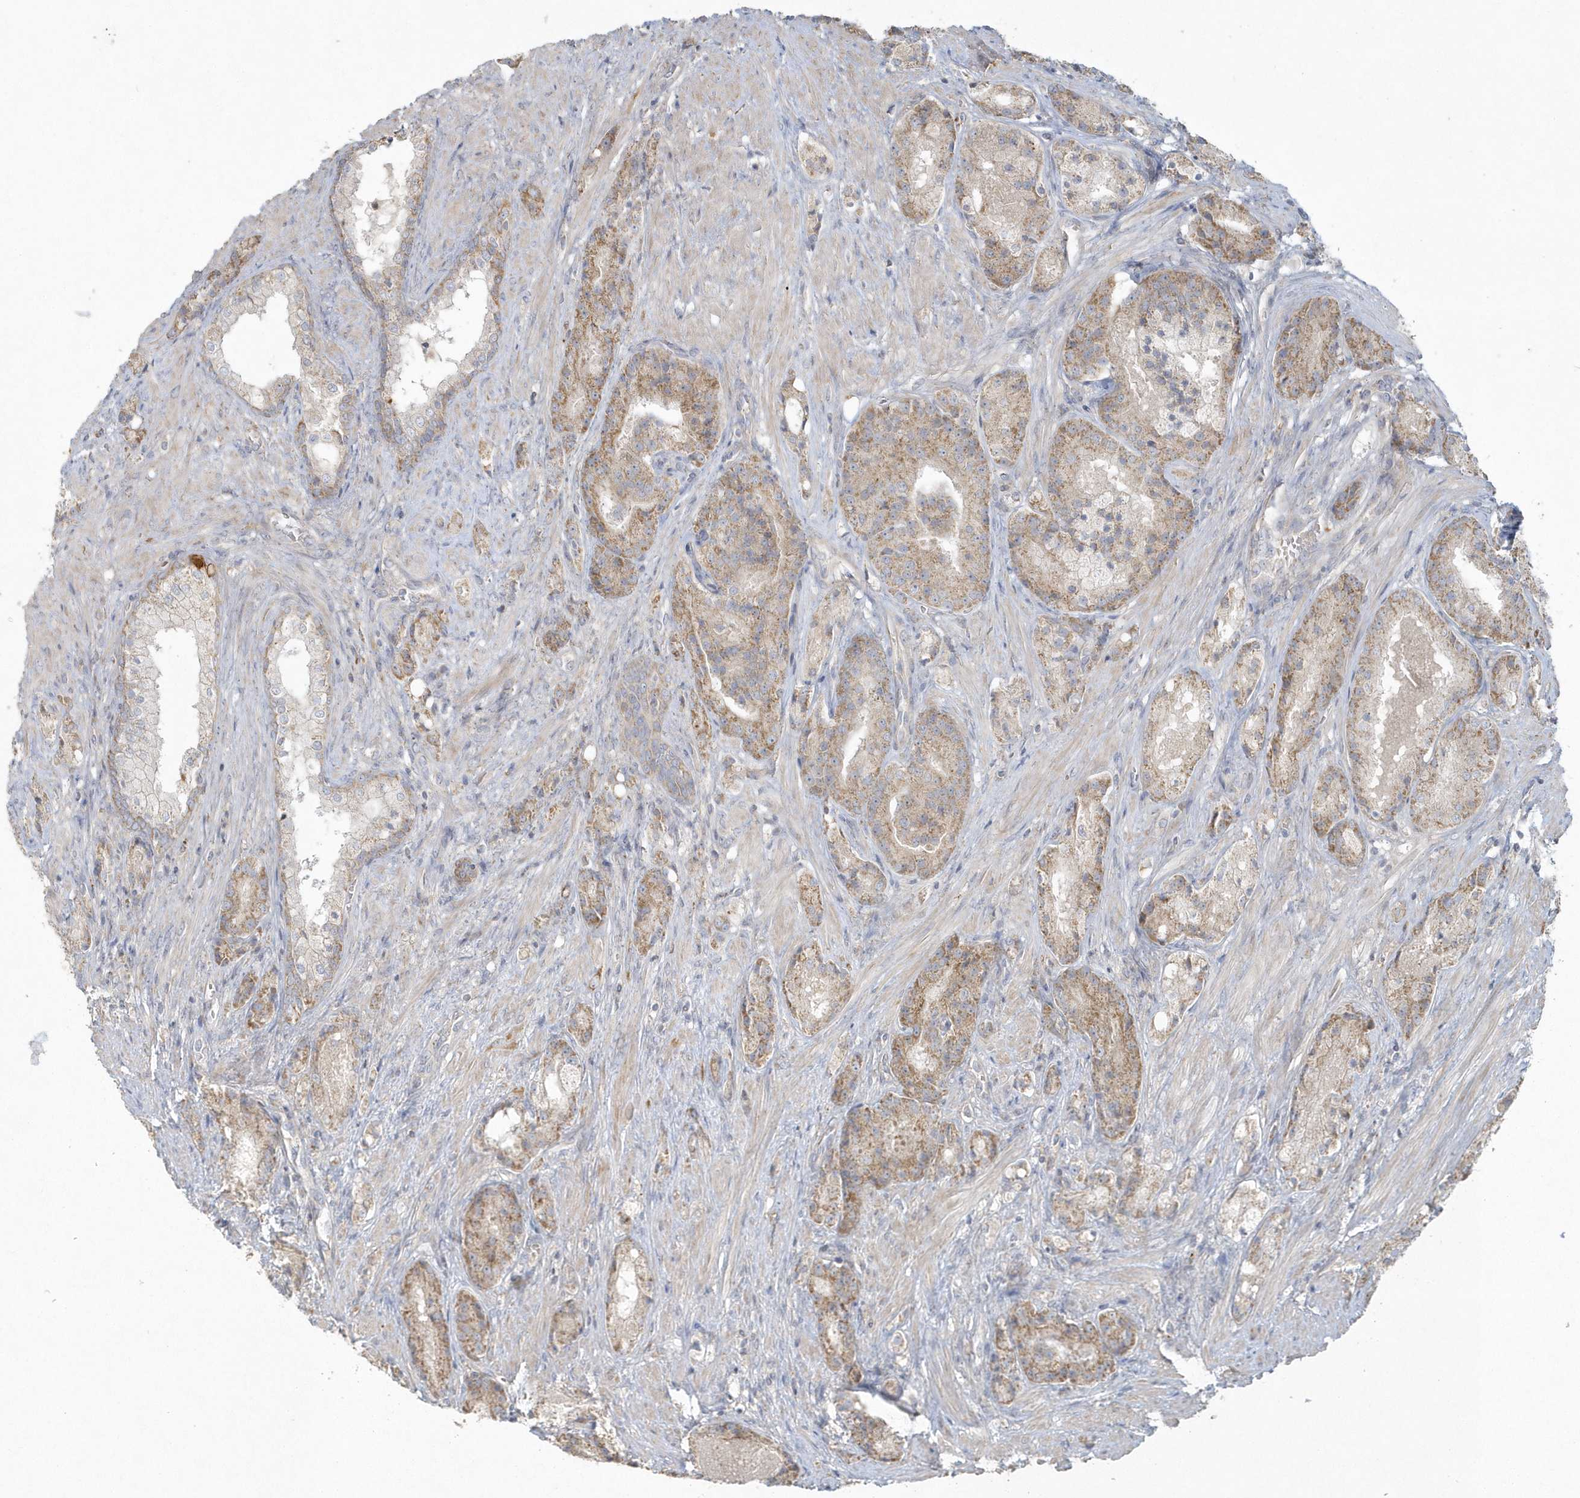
{"staining": {"intensity": "moderate", "quantity": ">75%", "location": "cytoplasmic/membranous"}, "tissue": "prostate cancer", "cell_type": "Tumor cells", "image_type": "cancer", "snomed": [{"axis": "morphology", "description": "Adenocarcinoma, High grade"}, {"axis": "topography", "description": "Prostate"}], "caption": "Immunohistochemistry photomicrograph of human prostate cancer stained for a protein (brown), which shows medium levels of moderate cytoplasmic/membranous positivity in approximately >75% of tumor cells.", "gene": "BLTP3A", "patient": {"sex": "male", "age": 60}}